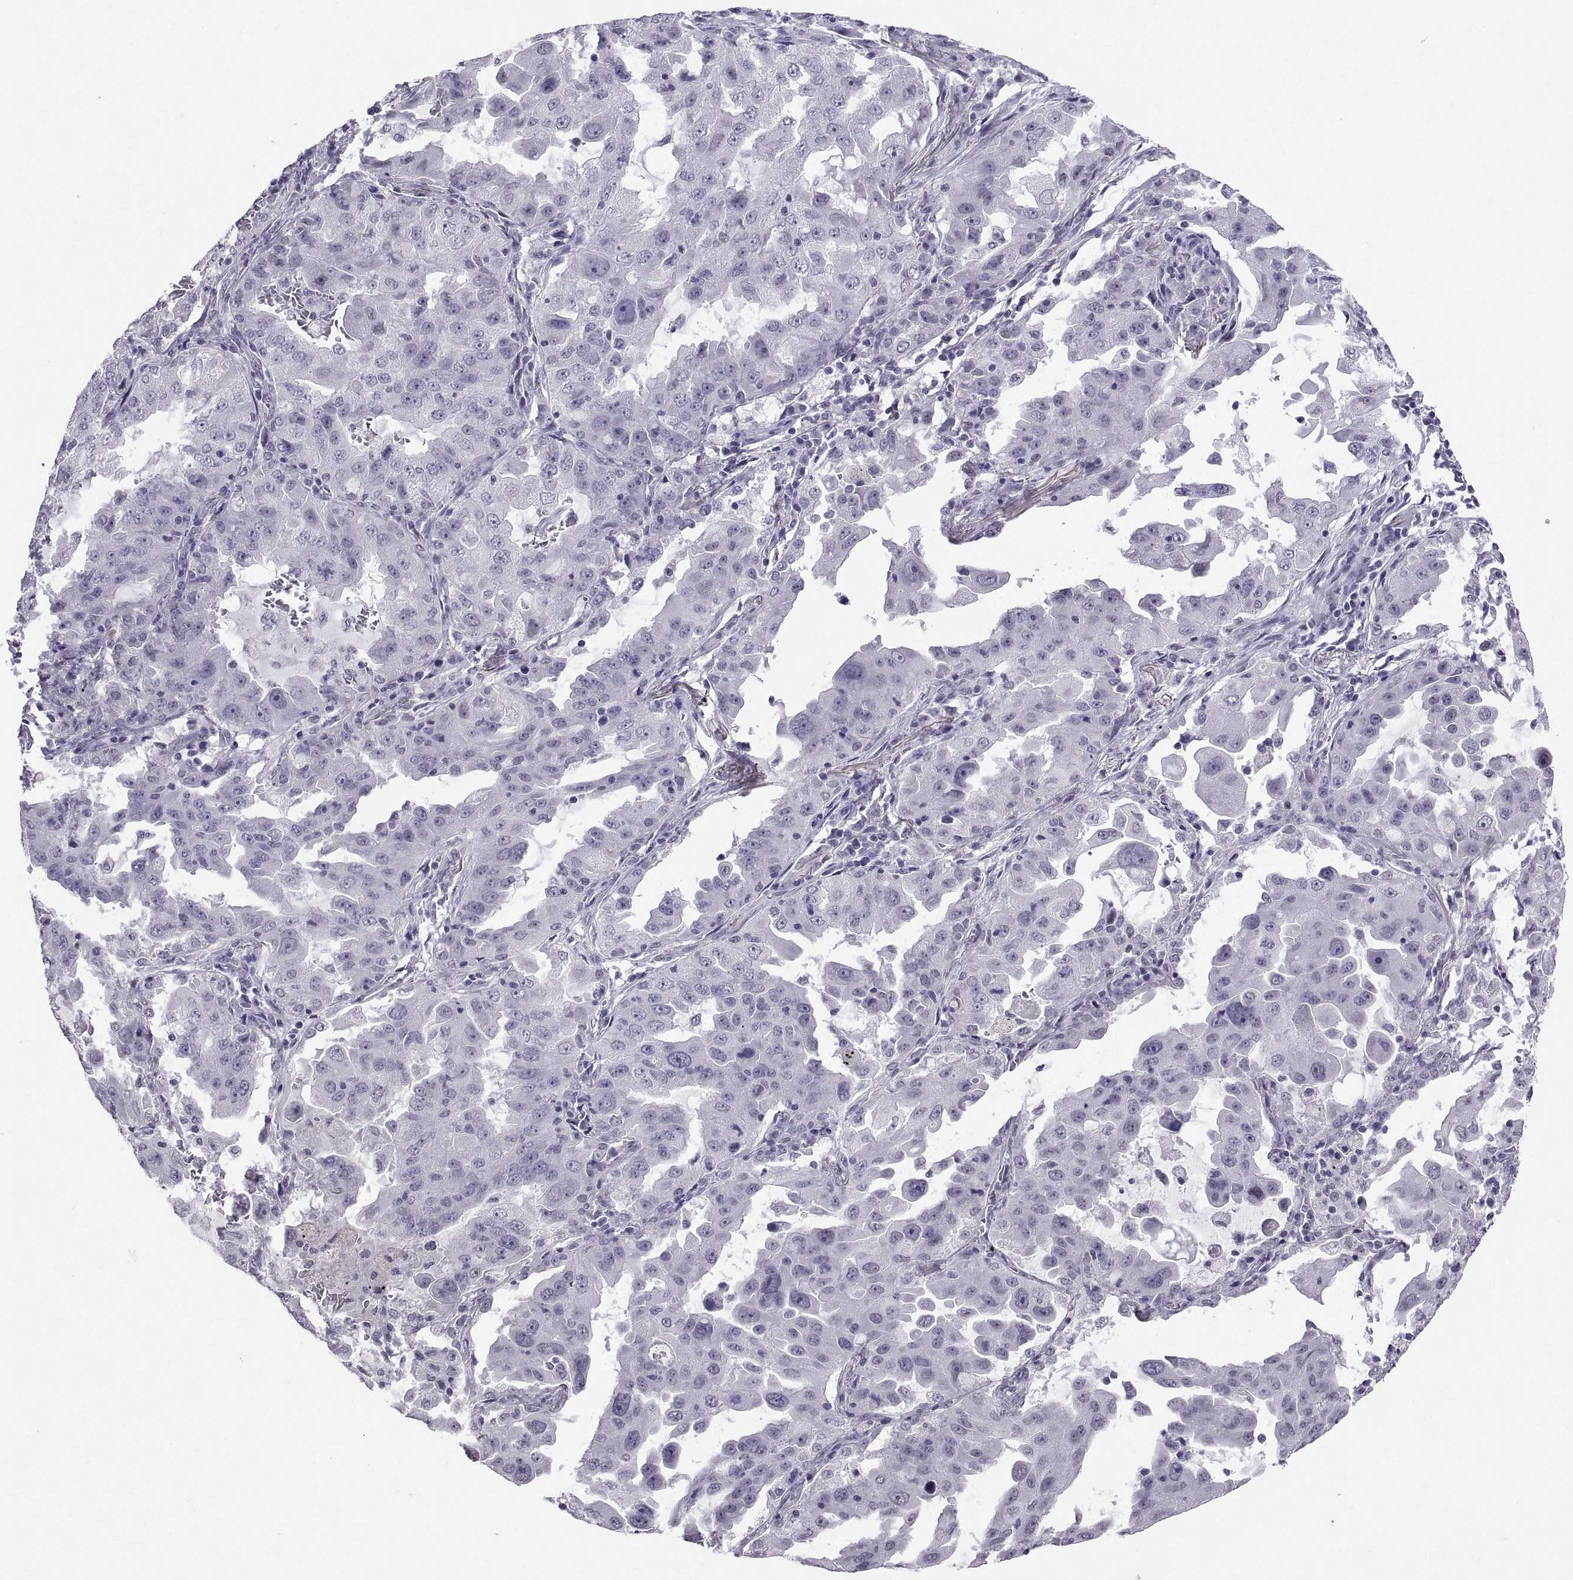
{"staining": {"intensity": "negative", "quantity": "none", "location": "none"}, "tissue": "lung cancer", "cell_type": "Tumor cells", "image_type": "cancer", "snomed": [{"axis": "morphology", "description": "Adenocarcinoma, NOS"}, {"axis": "topography", "description": "Lung"}], "caption": "Immunohistochemistry of lung cancer displays no staining in tumor cells.", "gene": "KRT77", "patient": {"sex": "female", "age": 61}}